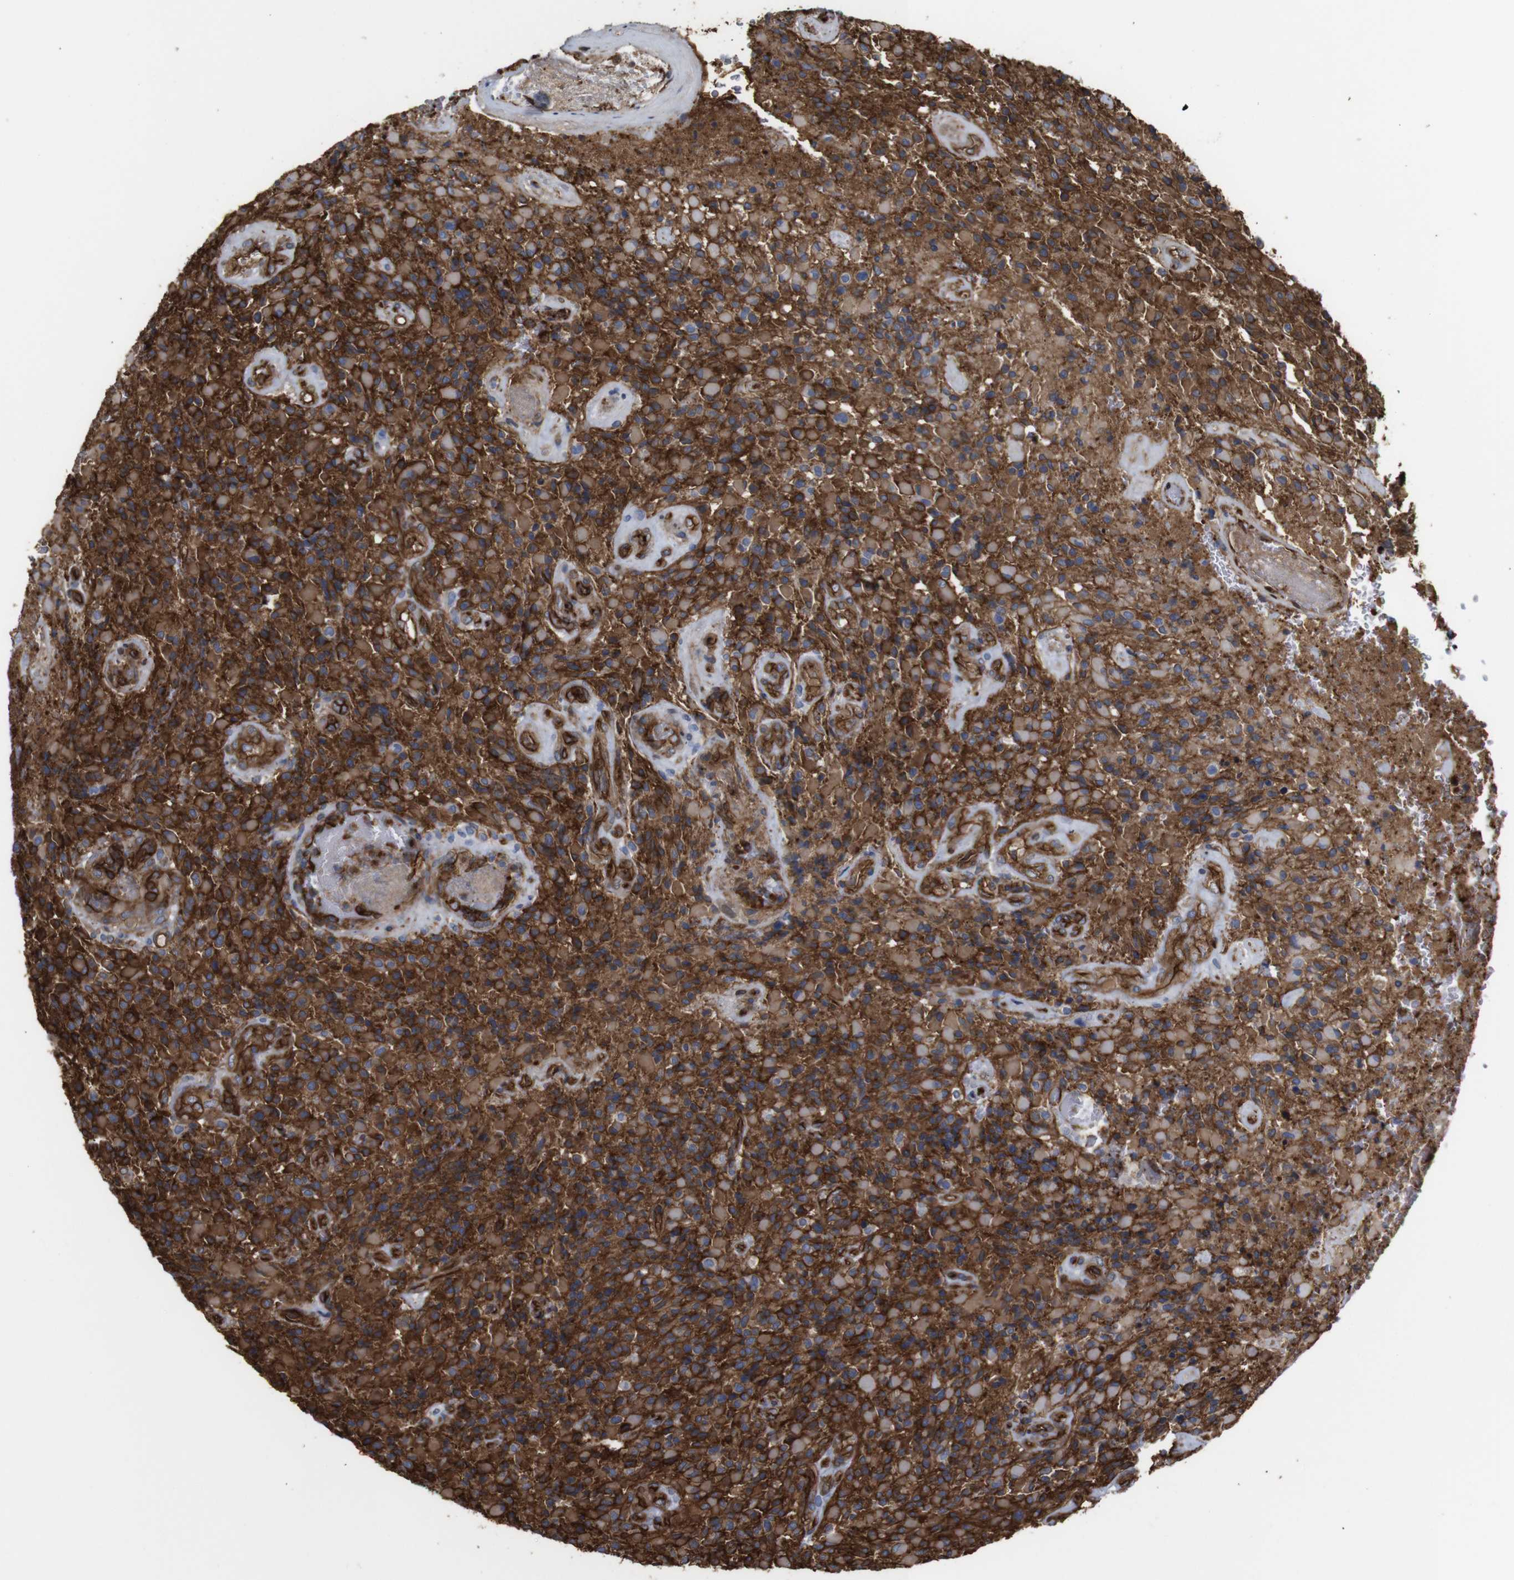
{"staining": {"intensity": "moderate", "quantity": "25%-75%", "location": "cytoplasmic/membranous"}, "tissue": "glioma", "cell_type": "Tumor cells", "image_type": "cancer", "snomed": [{"axis": "morphology", "description": "Glioma, malignant, High grade"}, {"axis": "topography", "description": "Brain"}], "caption": "Tumor cells reveal medium levels of moderate cytoplasmic/membranous expression in about 25%-75% of cells in high-grade glioma (malignant). Nuclei are stained in blue.", "gene": "SPTBN1", "patient": {"sex": "male", "age": 71}}